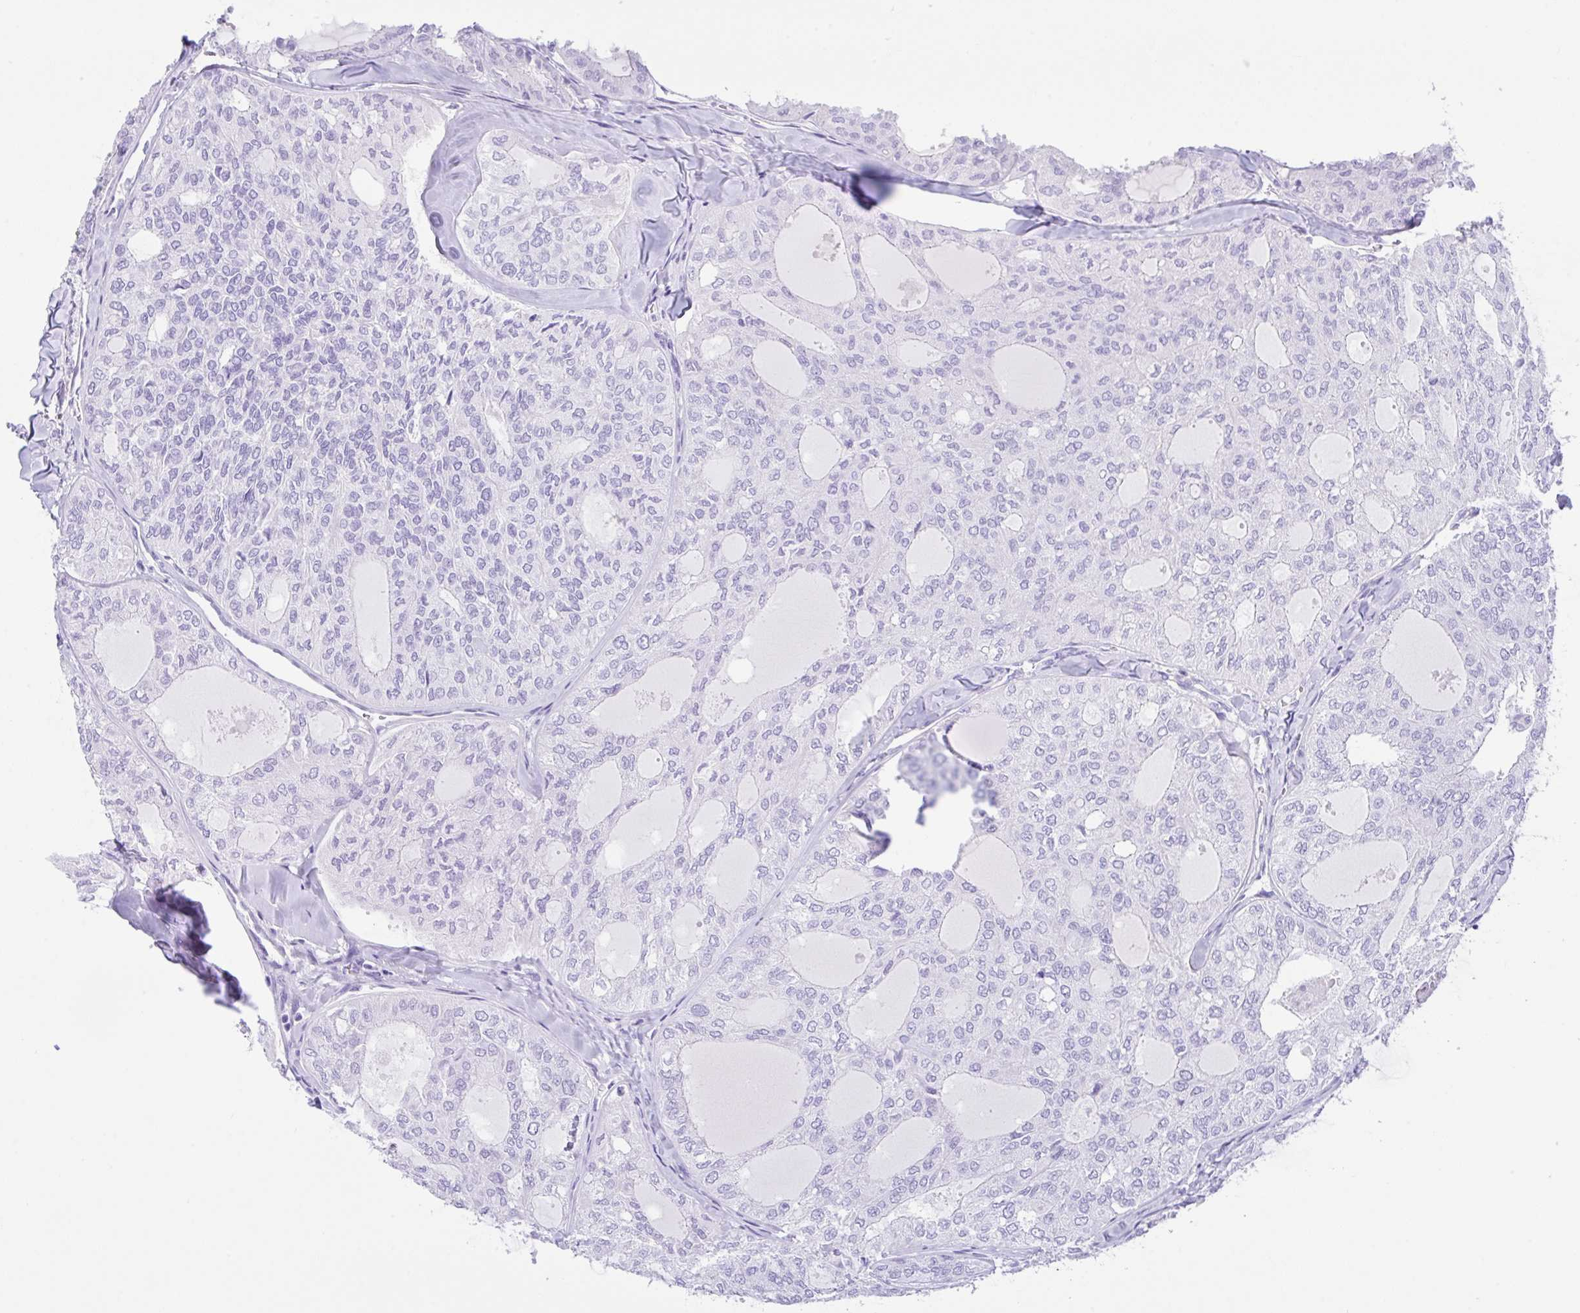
{"staining": {"intensity": "negative", "quantity": "none", "location": "none"}, "tissue": "thyroid cancer", "cell_type": "Tumor cells", "image_type": "cancer", "snomed": [{"axis": "morphology", "description": "Follicular adenoma carcinoma, NOS"}, {"axis": "topography", "description": "Thyroid gland"}], "caption": "DAB (3,3'-diaminobenzidine) immunohistochemical staining of human thyroid cancer shows no significant positivity in tumor cells.", "gene": "CPA1", "patient": {"sex": "male", "age": 75}}